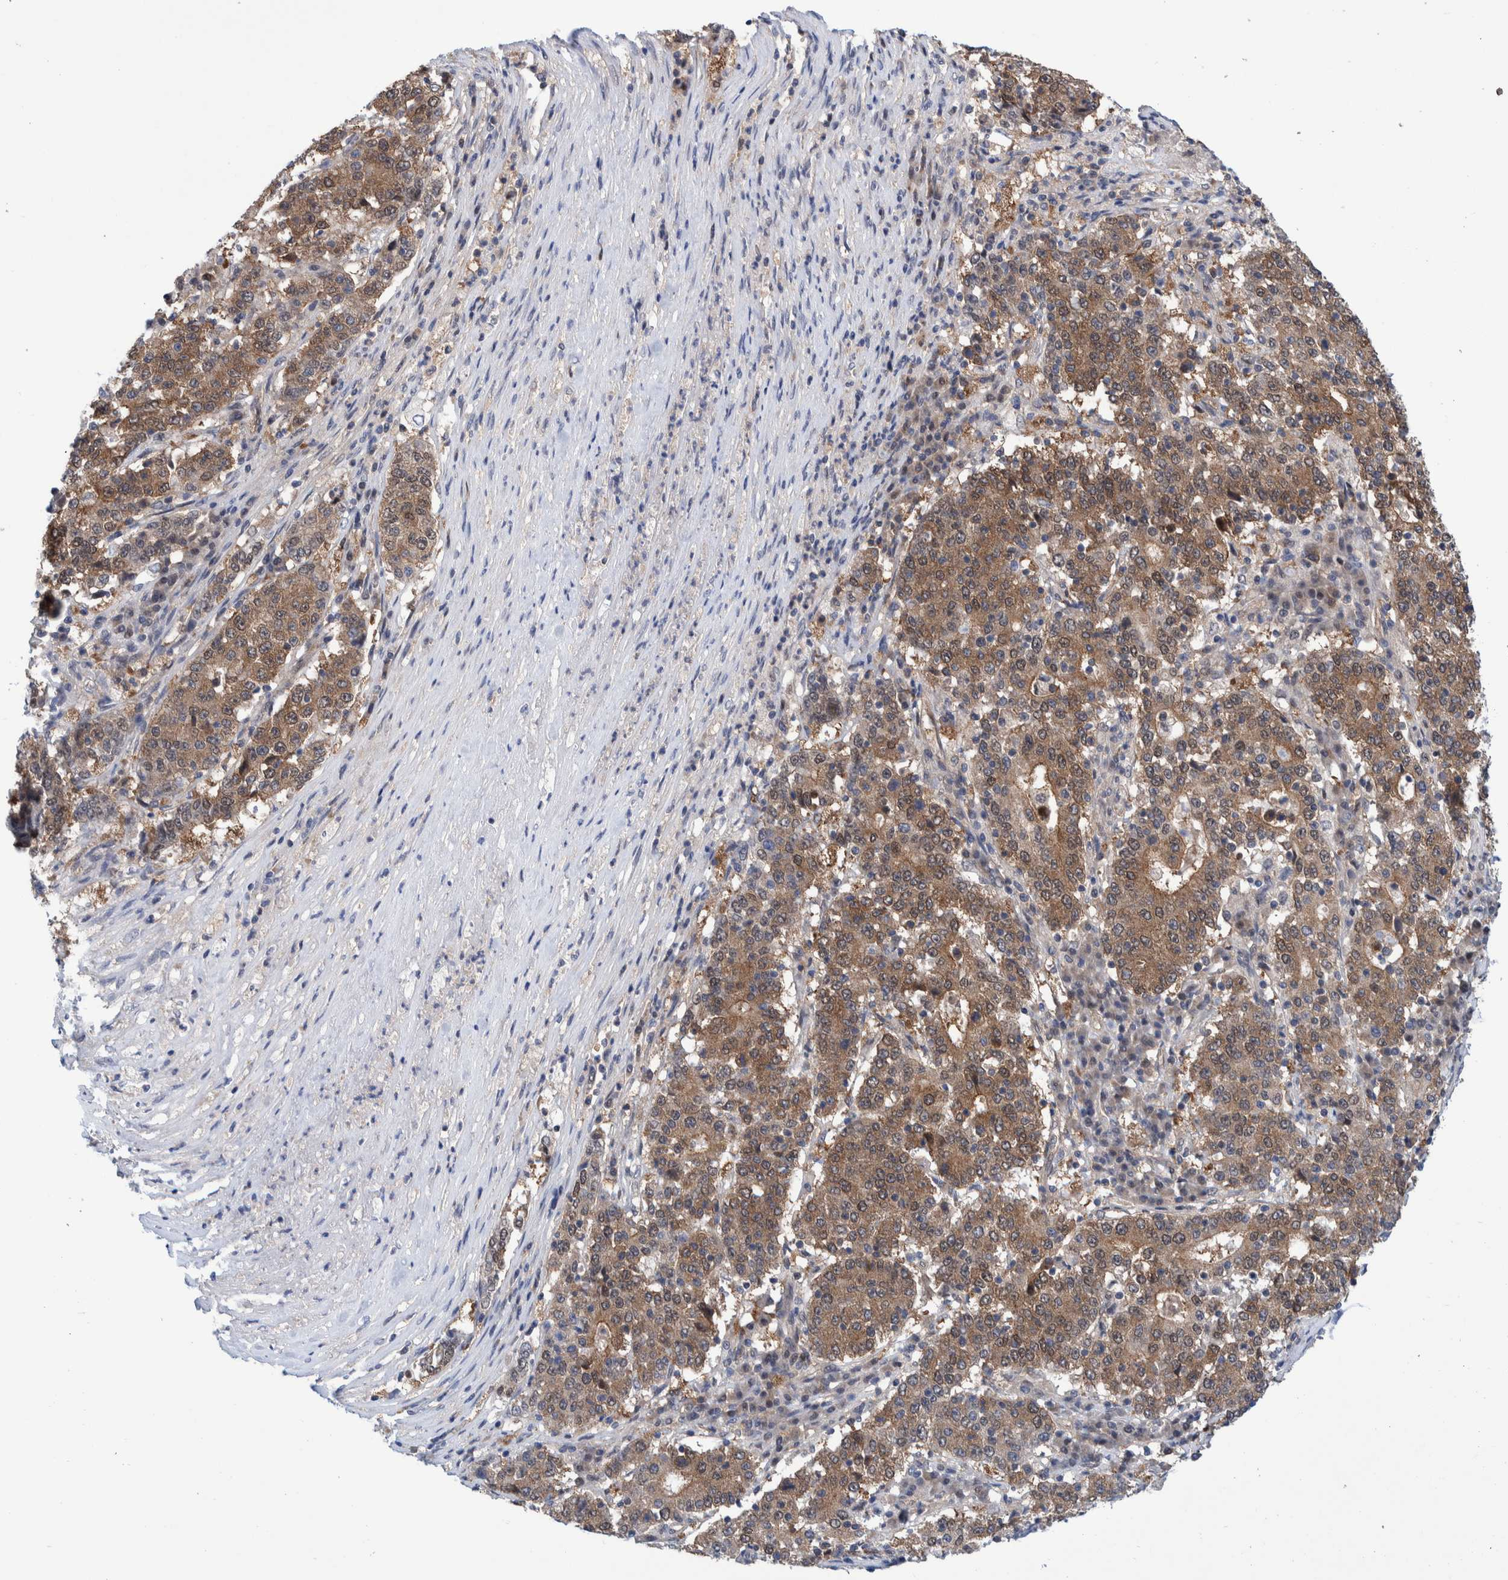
{"staining": {"intensity": "moderate", "quantity": ">75%", "location": "cytoplasmic/membranous"}, "tissue": "stomach cancer", "cell_type": "Tumor cells", "image_type": "cancer", "snomed": [{"axis": "morphology", "description": "Adenocarcinoma, NOS"}, {"axis": "topography", "description": "Stomach"}], "caption": "High-power microscopy captured an immunohistochemistry micrograph of stomach adenocarcinoma, revealing moderate cytoplasmic/membranous expression in about >75% of tumor cells.", "gene": "PFAS", "patient": {"sex": "male", "age": 59}}